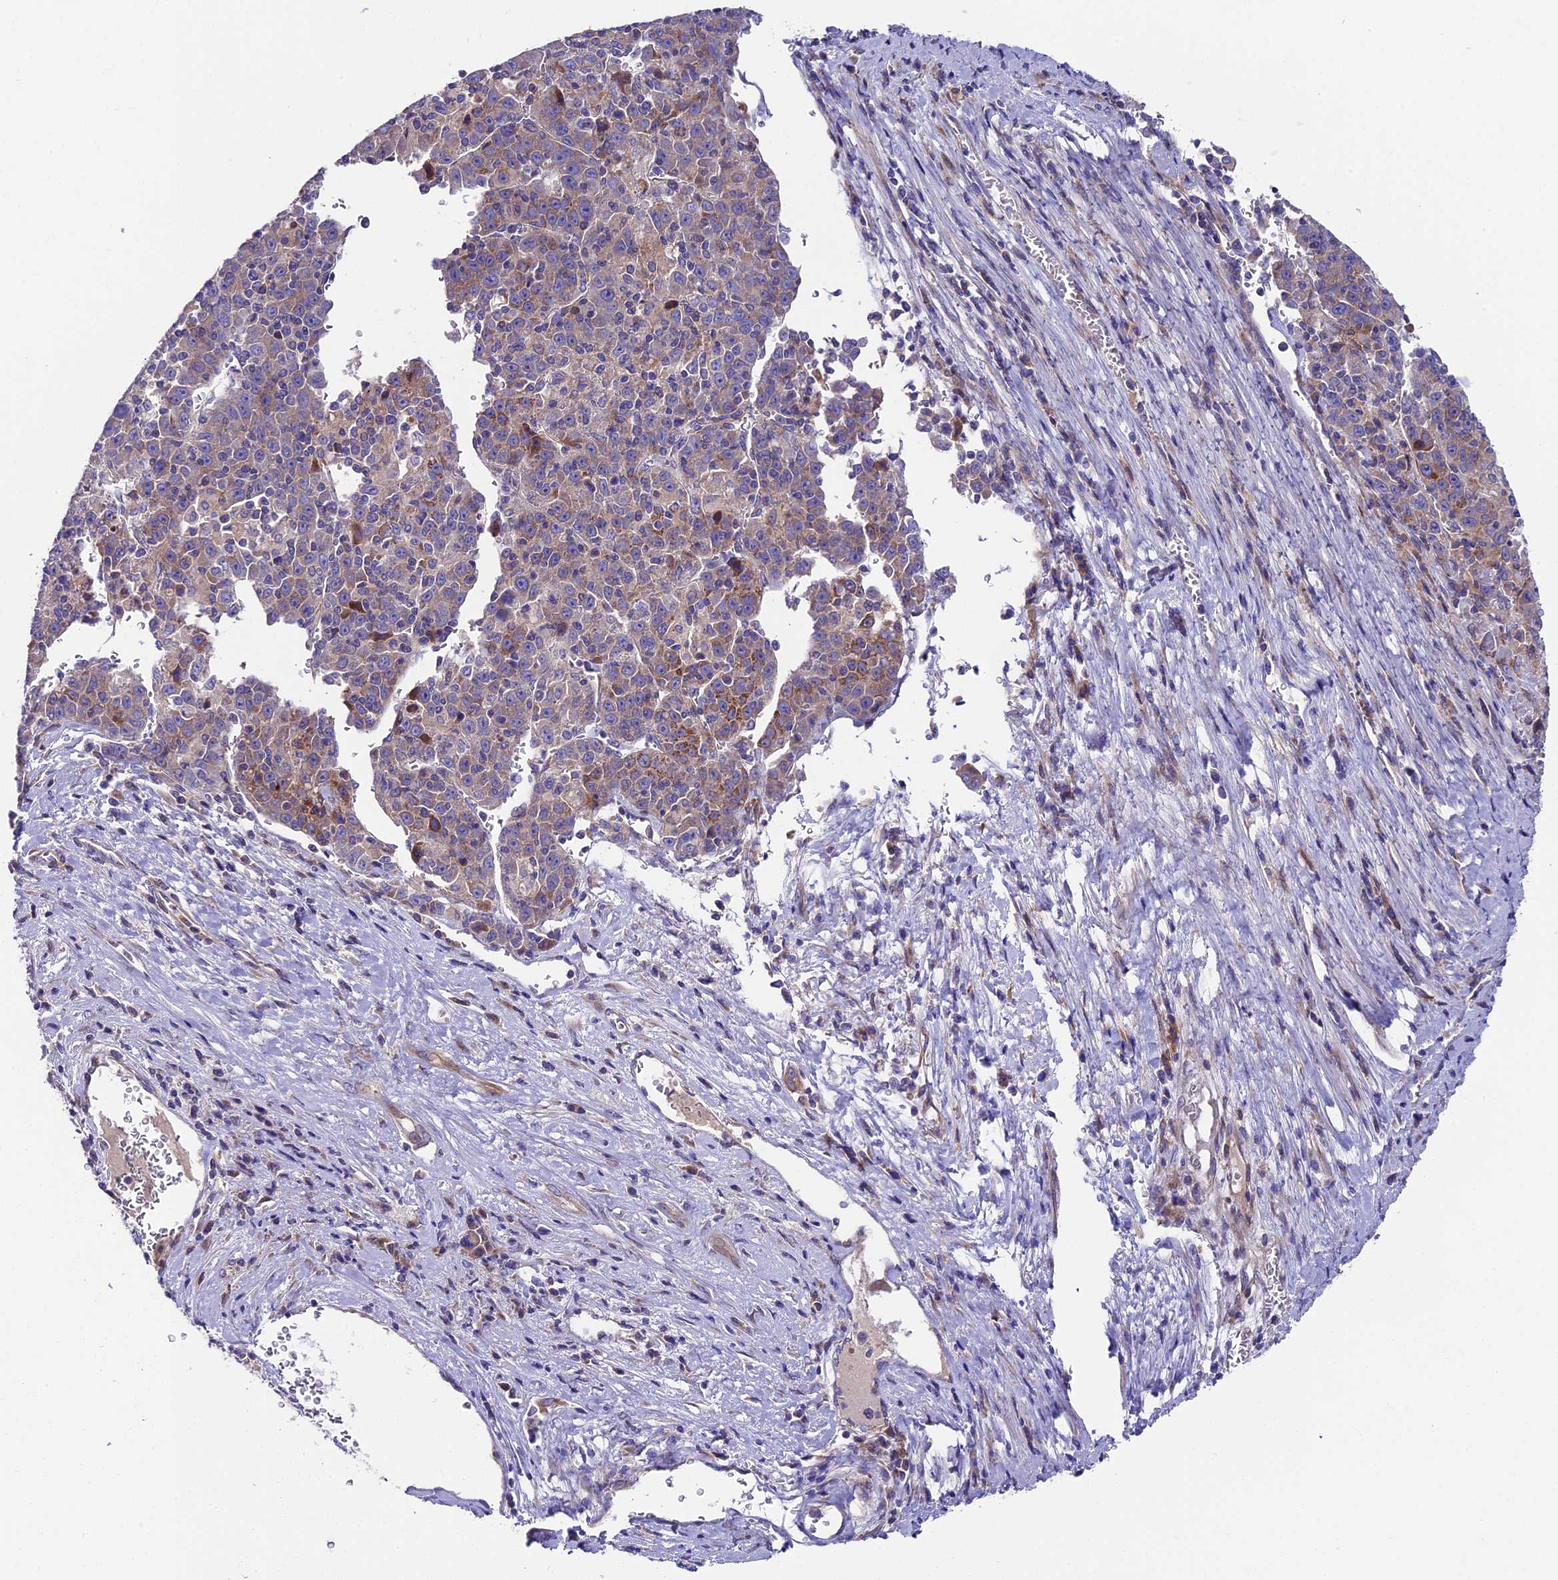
{"staining": {"intensity": "moderate", "quantity": "<25%", "location": "cytoplasmic/membranous"}, "tissue": "liver cancer", "cell_type": "Tumor cells", "image_type": "cancer", "snomed": [{"axis": "morphology", "description": "Carcinoma, Hepatocellular, NOS"}, {"axis": "topography", "description": "Liver"}], "caption": "Immunohistochemical staining of human liver hepatocellular carcinoma reveals low levels of moderate cytoplasmic/membranous protein expression in about <25% of tumor cells.", "gene": "PIGU", "patient": {"sex": "female", "age": 53}}